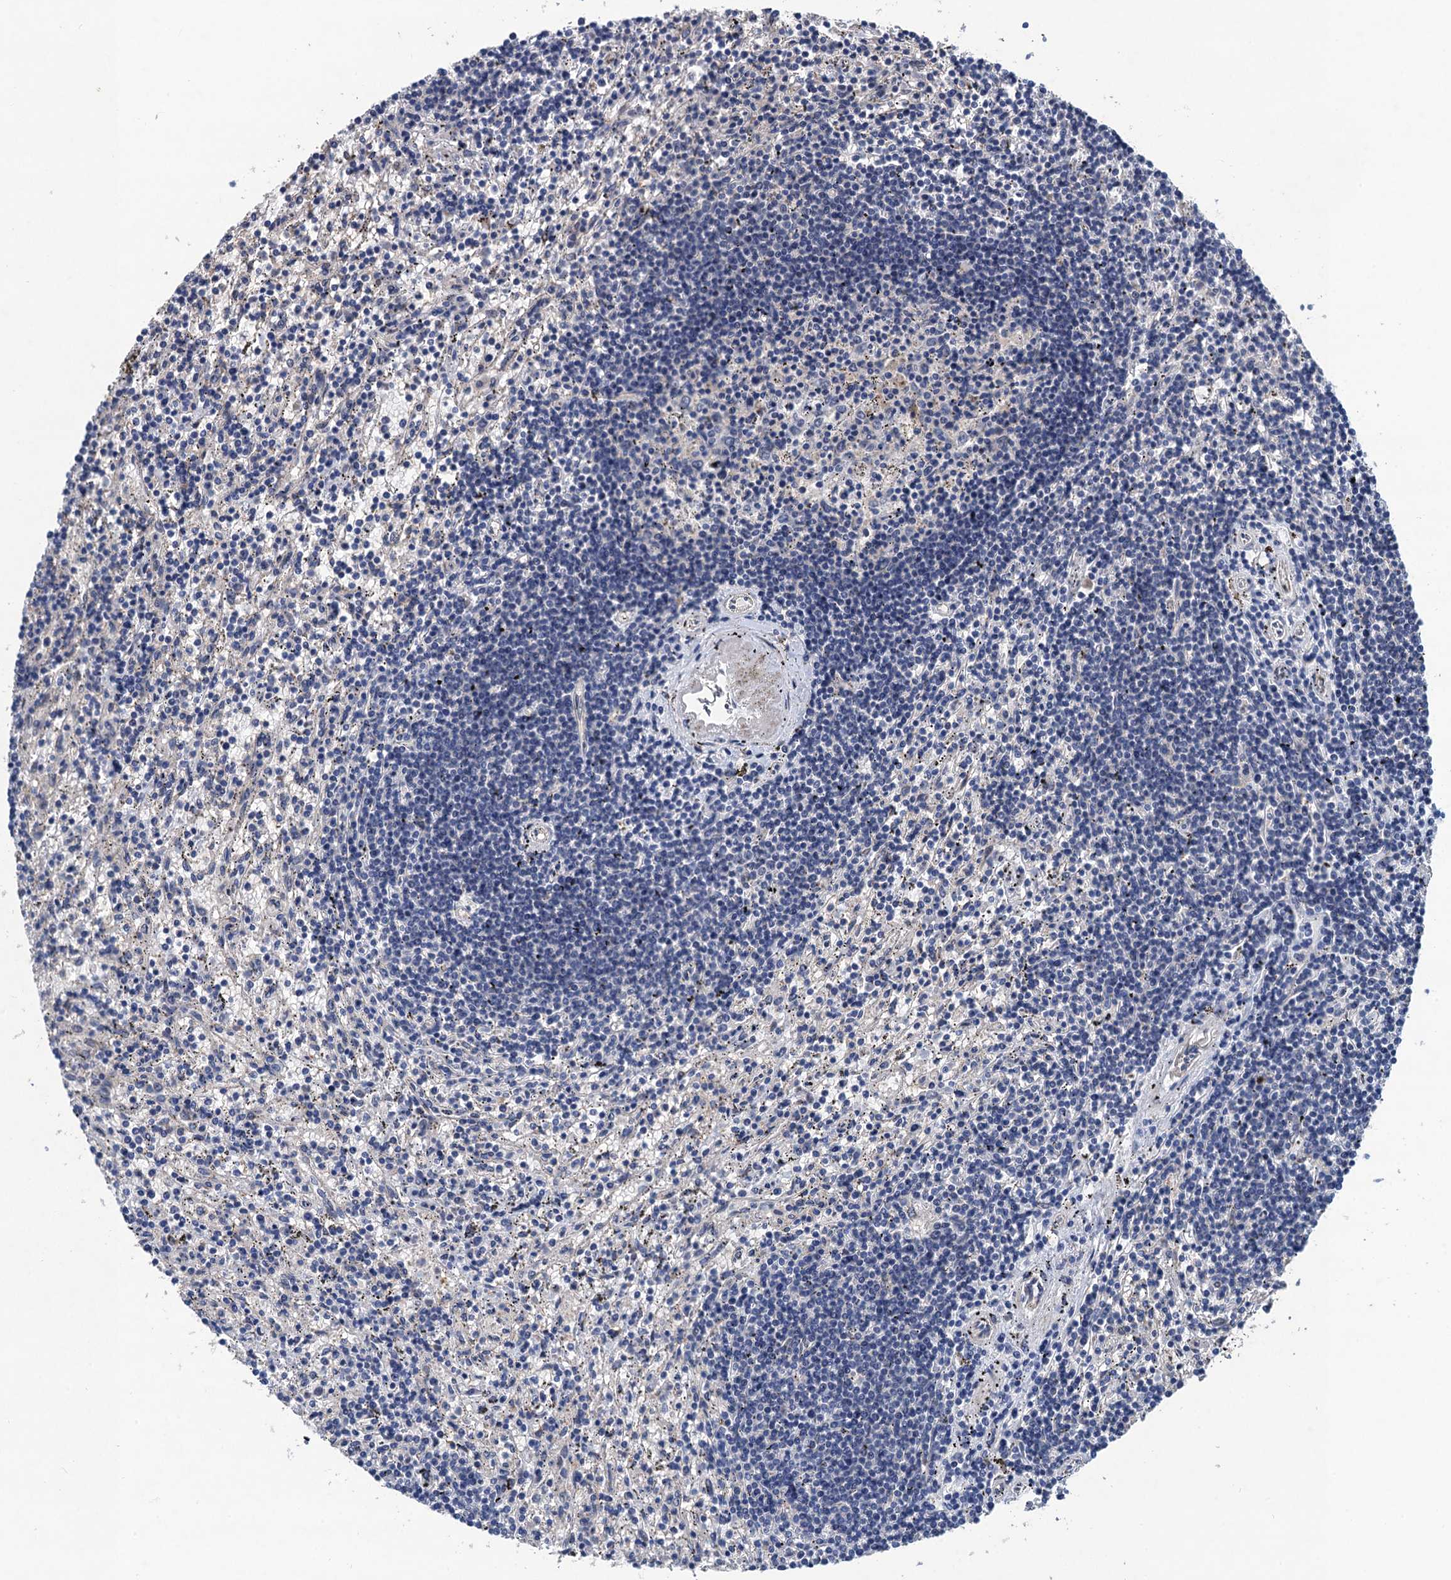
{"staining": {"intensity": "negative", "quantity": "none", "location": "none"}, "tissue": "lymphoma", "cell_type": "Tumor cells", "image_type": "cancer", "snomed": [{"axis": "morphology", "description": "Malignant lymphoma, non-Hodgkin's type, Low grade"}, {"axis": "topography", "description": "Spleen"}], "caption": "Micrograph shows no protein expression in tumor cells of lymphoma tissue.", "gene": "TRAF7", "patient": {"sex": "male", "age": 76}}